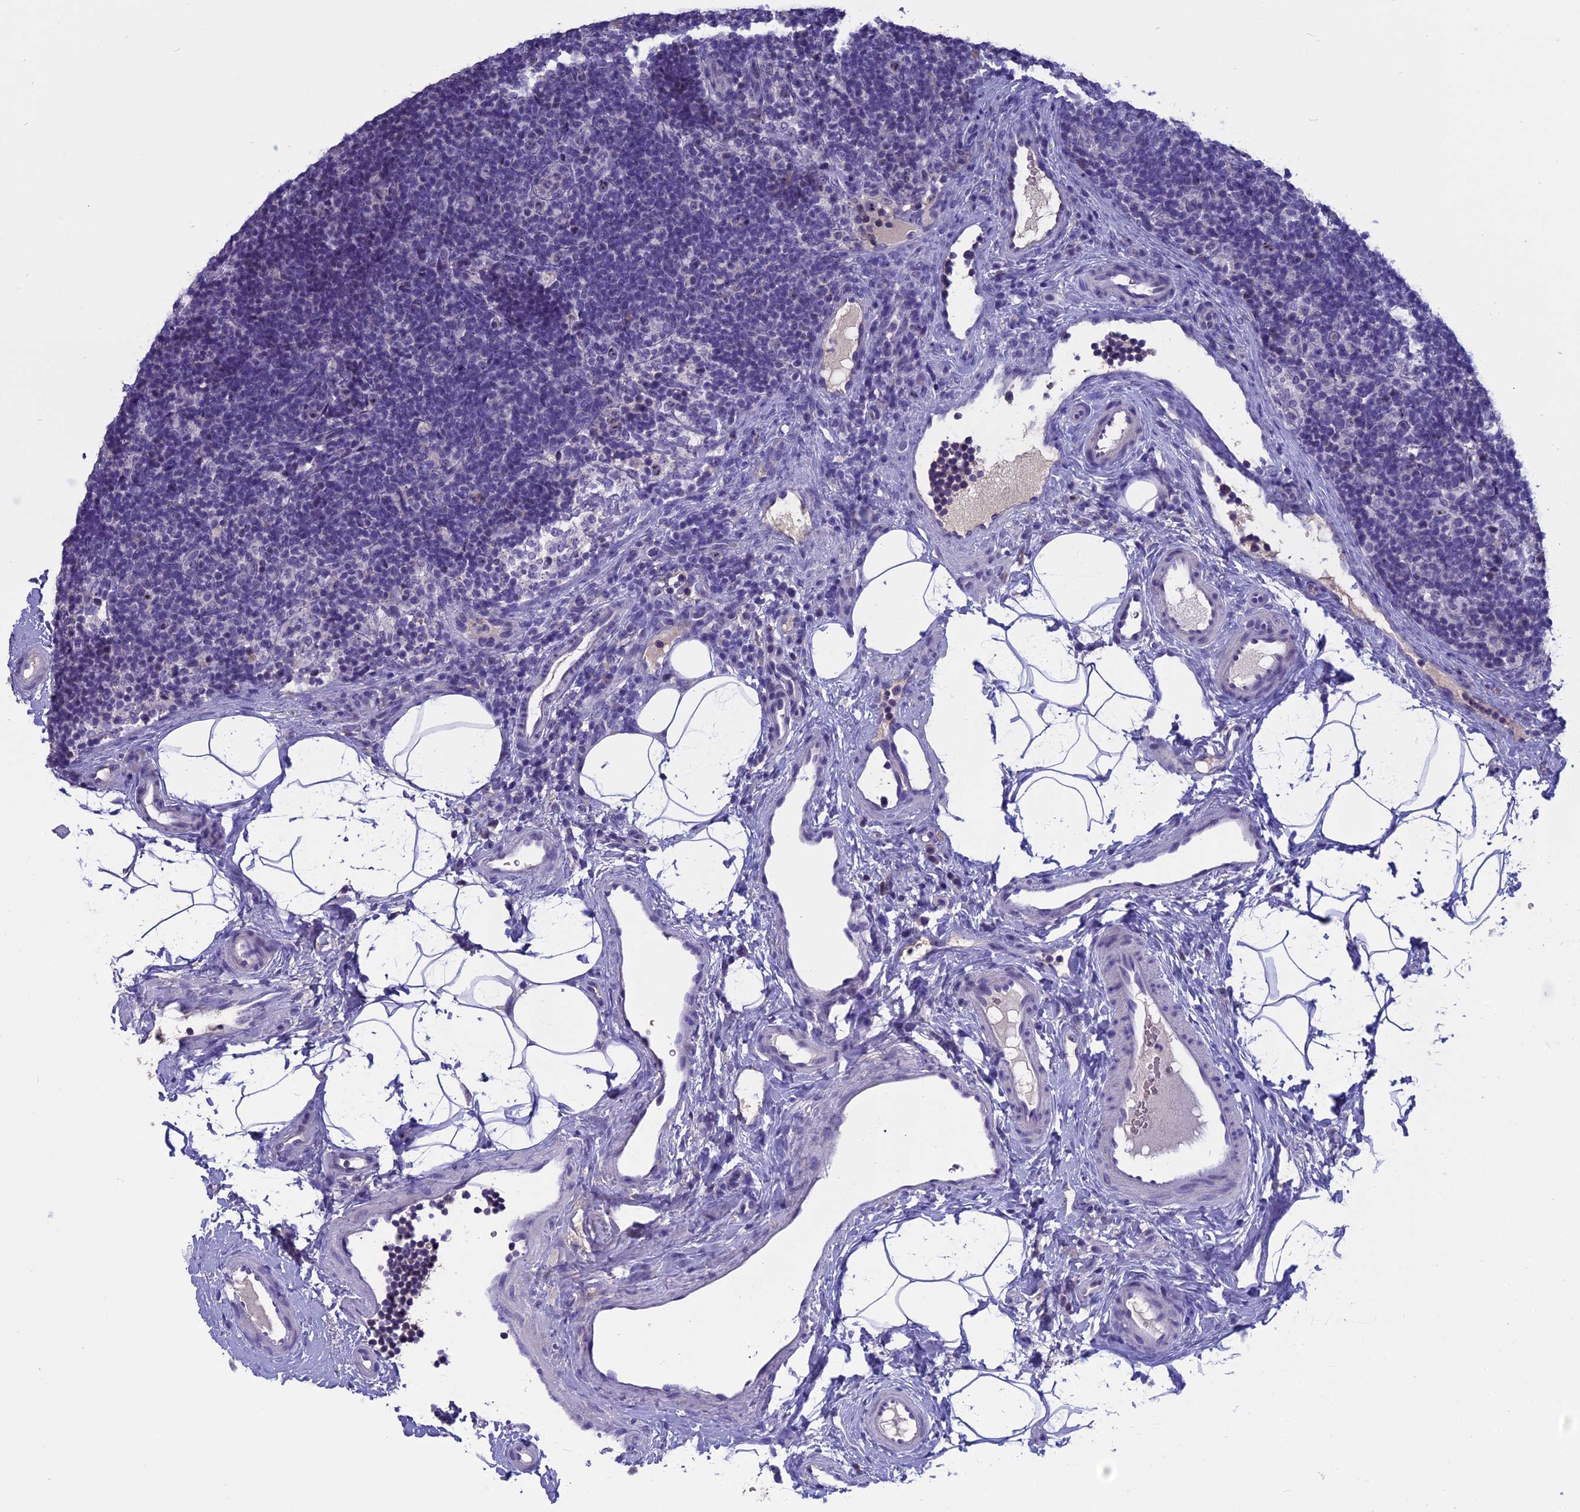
{"staining": {"intensity": "negative", "quantity": "none", "location": "none"}, "tissue": "lymph node", "cell_type": "Germinal center cells", "image_type": "normal", "snomed": [{"axis": "morphology", "description": "Normal tissue, NOS"}, {"axis": "topography", "description": "Lymph node"}], "caption": "This is an immunohistochemistry photomicrograph of benign human lymph node. There is no positivity in germinal center cells.", "gene": "KNOP1", "patient": {"sex": "female", "age": 22}}